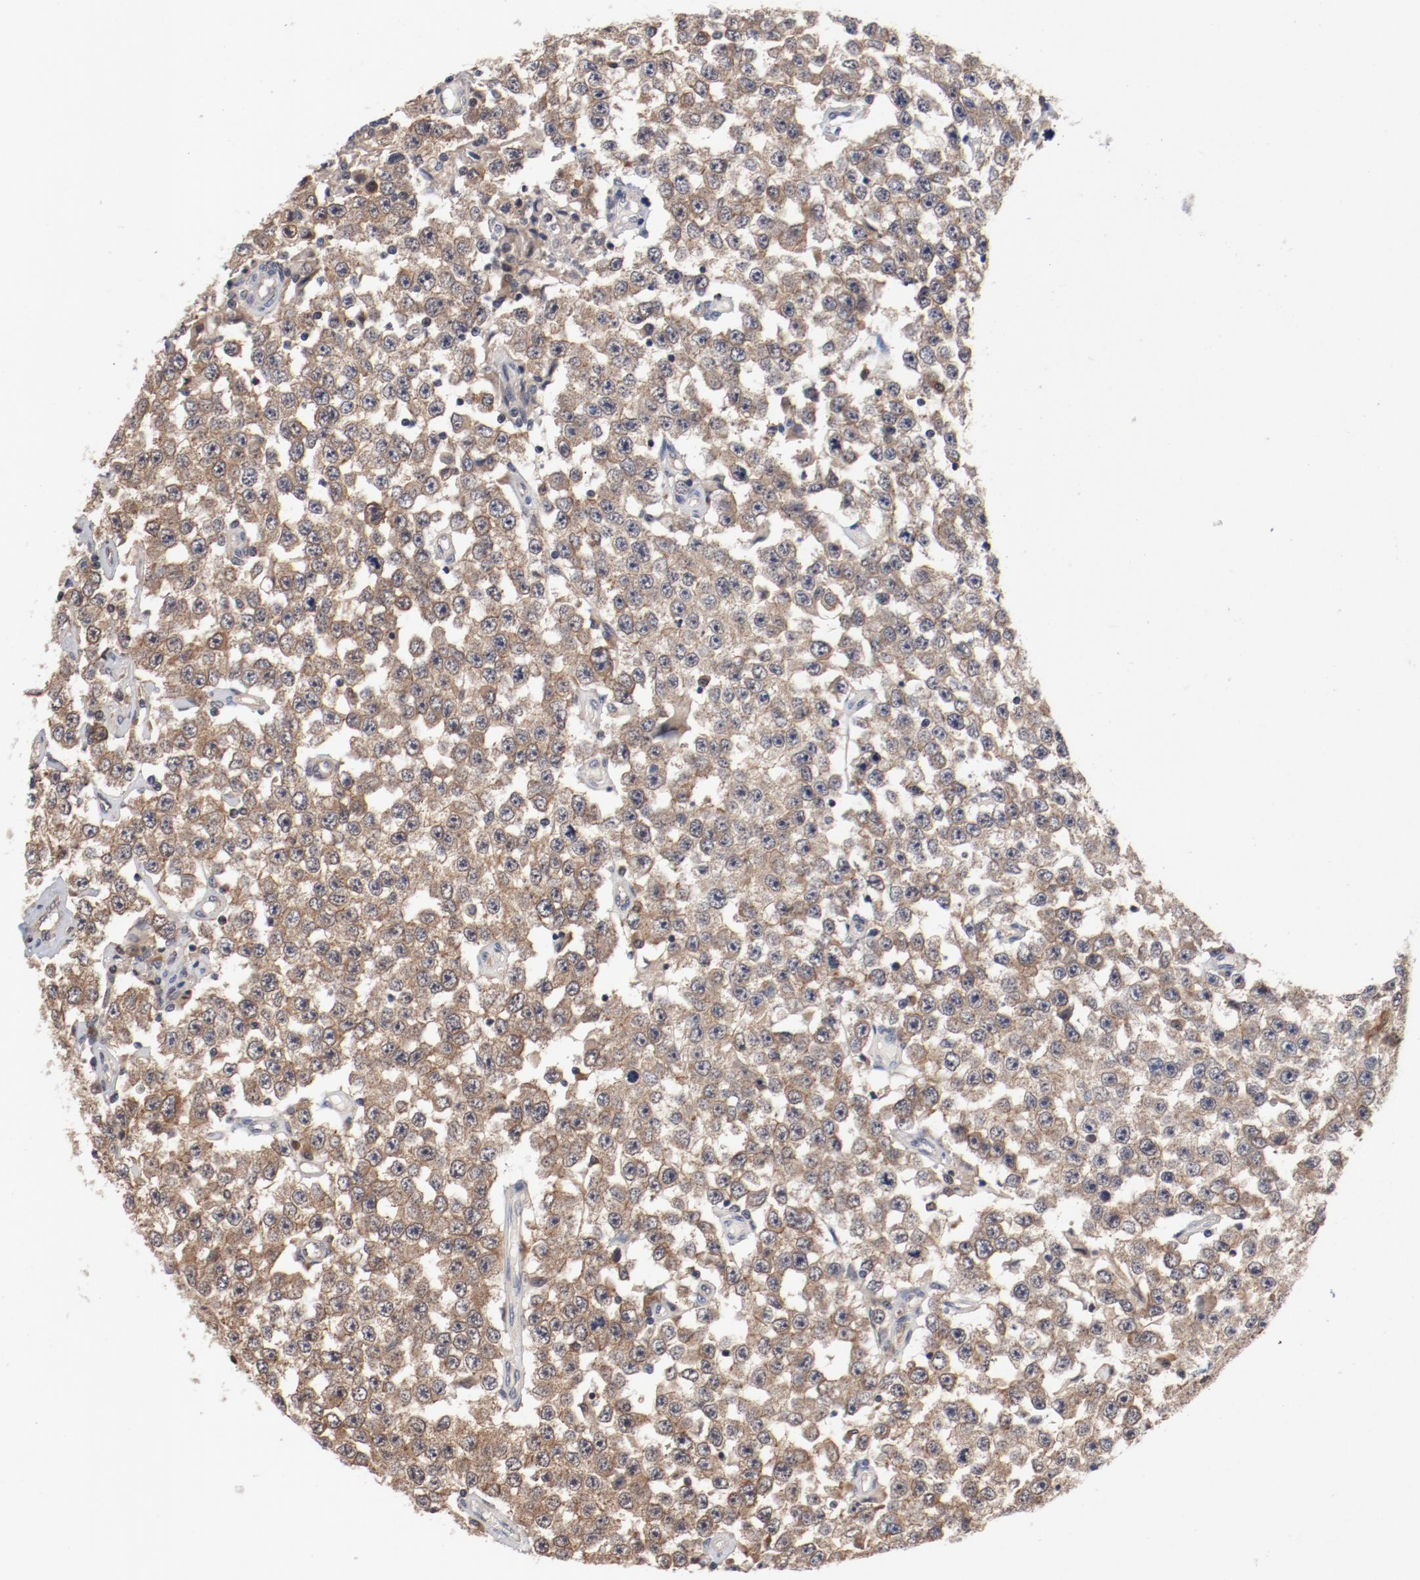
{"staining": {"intensity": "weak", "quantity": ">75%", "location": "cytoplasmic/membranous"}, "tissue": "testis cancer", "cell_type": "Tumor cells", "image_type": "cancer", "snomed": [{"axis": "morphology", "description": "Seminoma, NOS"}, {"axis": "topography", "description": "Testis"}], "caption": "IHC image of neoplastic tissue: human testis cancer (seminoma) stained using IHC demonstrates low levels of weak protein expression localized specifically in the cytoplasmic/membranous of tumor cells, appearing as a cytoplasmic/membranous brown color.", "gene": "PITPNM2", "patient": {"sex": "male", "age": 52}}